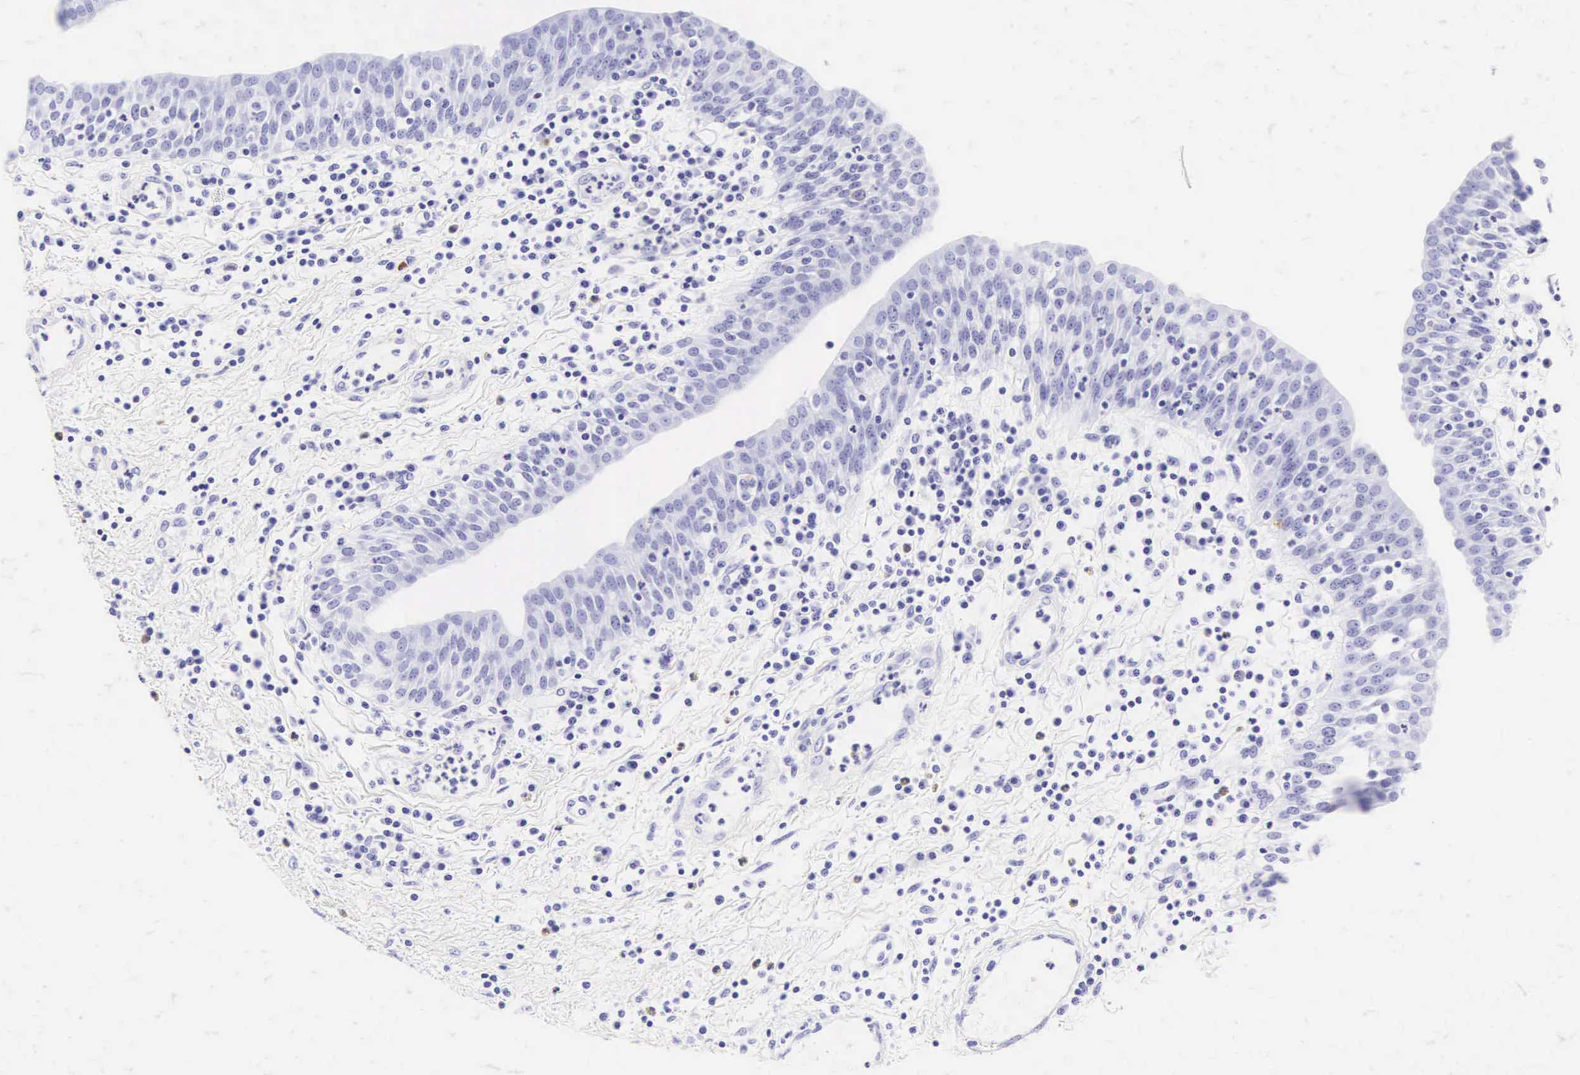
{"staining": {"intensity": "negative", "quantity": "none", "location": "none"}, "tissue": "urinary bladder", "cell_type": "Urothelial cells", "image_type": "normal", "snomed": [{"axis": "morphology", "description": "Normal tissue, NOS"}, {"axis": "topography", "description": "Urinary bladder"}], "caption": "Photomicrograph shows no protein staining in urothelial cells of normal urinary bladder. Brightfield microscopy of immunohistochemistry (IHC) stained with DAB (3,3'-diaminobenzidine) (brown) and hematoxylin (blue), captured at high magnification.", "gene": "CD1A", "patient": {"sex": "female", "age": 84}}